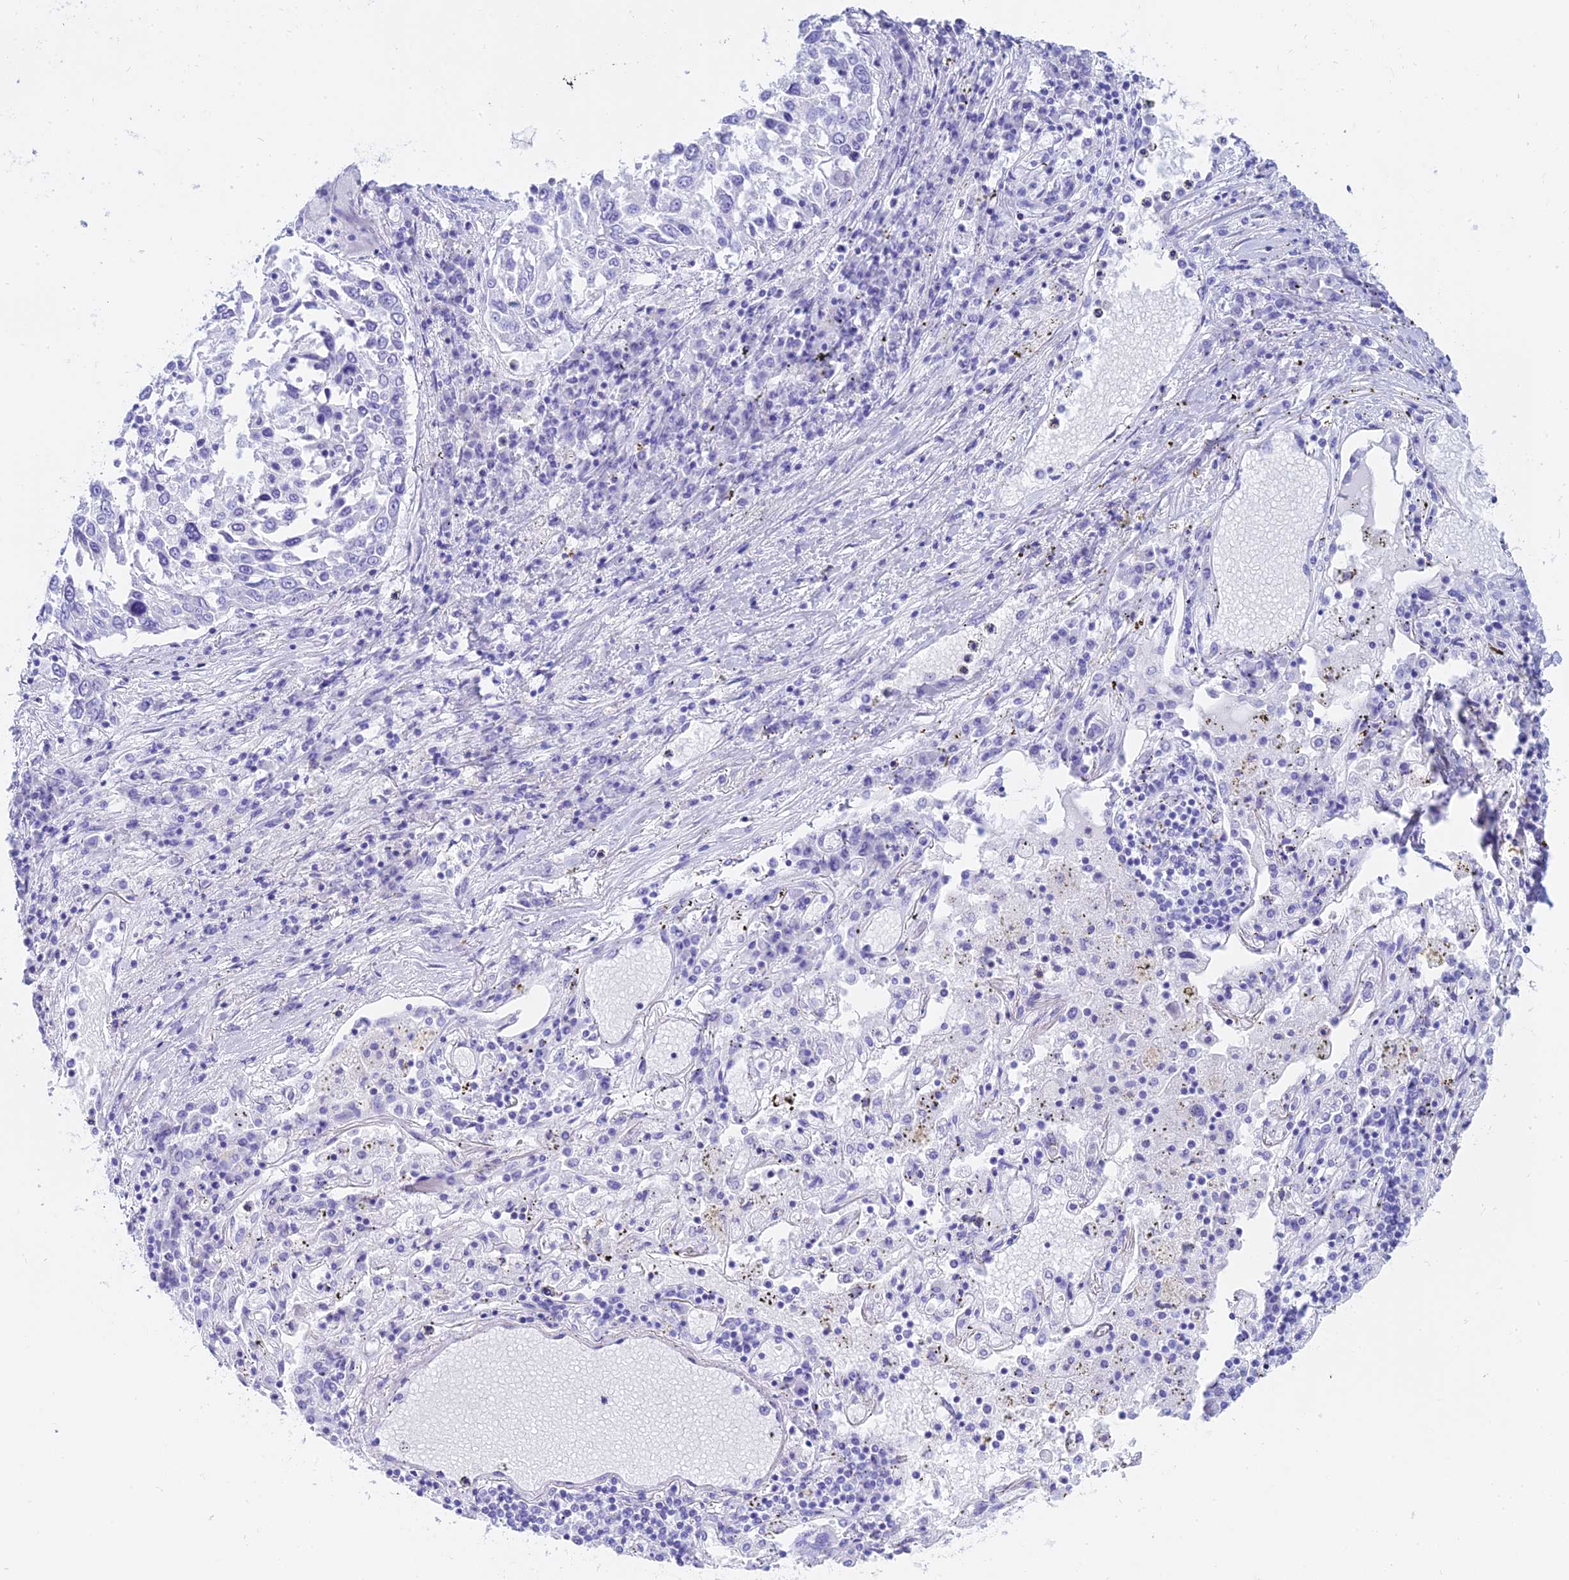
{"staining": {"intensity": "negative", "quantity": "none", "location": "none"}, "tissue": "lung cancer", "cell_type": "Tumor cells", "image_type": "cancer", "snomed": [{"axis": "morphology", "description": "Squamous cell carcinoma, NOS"}, {"axis": "topography", "description": "Lung"}], "caption": "Lung squamous cell carcinoma was stained to show a protein in brown. There is no significant staining in tumor cells. Nuclei are stained in blue.", "gene": "ISCA1", "patient": {"sex": "male", "age": 65}}